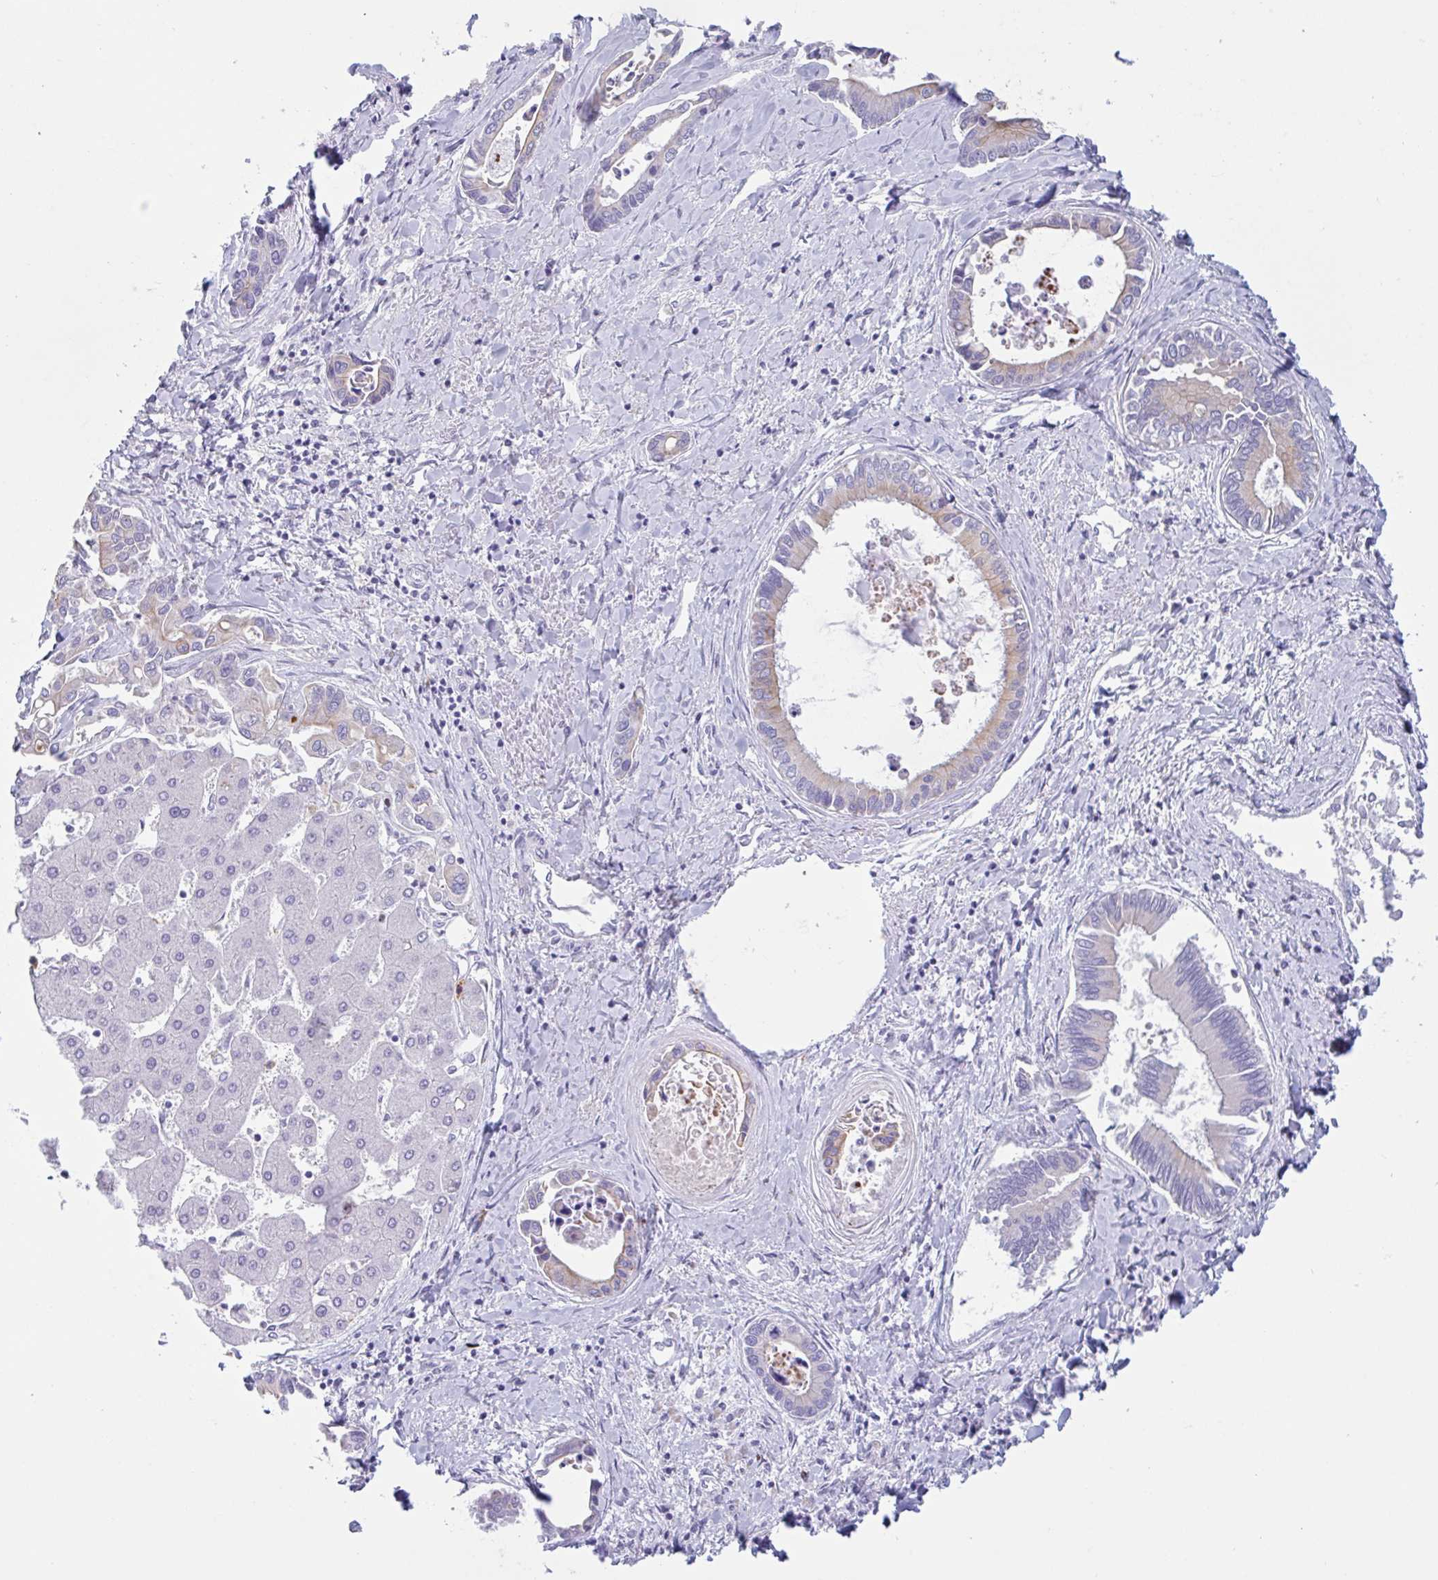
{"staining": {"intensity": "moderate", "quantity": "<25%", "location": "cytoplasmic/membranous"}, "tissue": "liver cancer", "cell_type": "Tumor cells", "image_type": "cancer", "snomed": [{"axis": "morphology", "description": "Cholangiocarcinoma"}, {"axis": "topography", "description": "Liver"}], "caption": "A photomicrograph of human liver cholangiocarcinoma stained for a protein exhibits moderate cytoplasmic/membranous brown staining in tumor cells.", "gene": "DTWD2", "patient": {"sex": "male", "age": 66}}